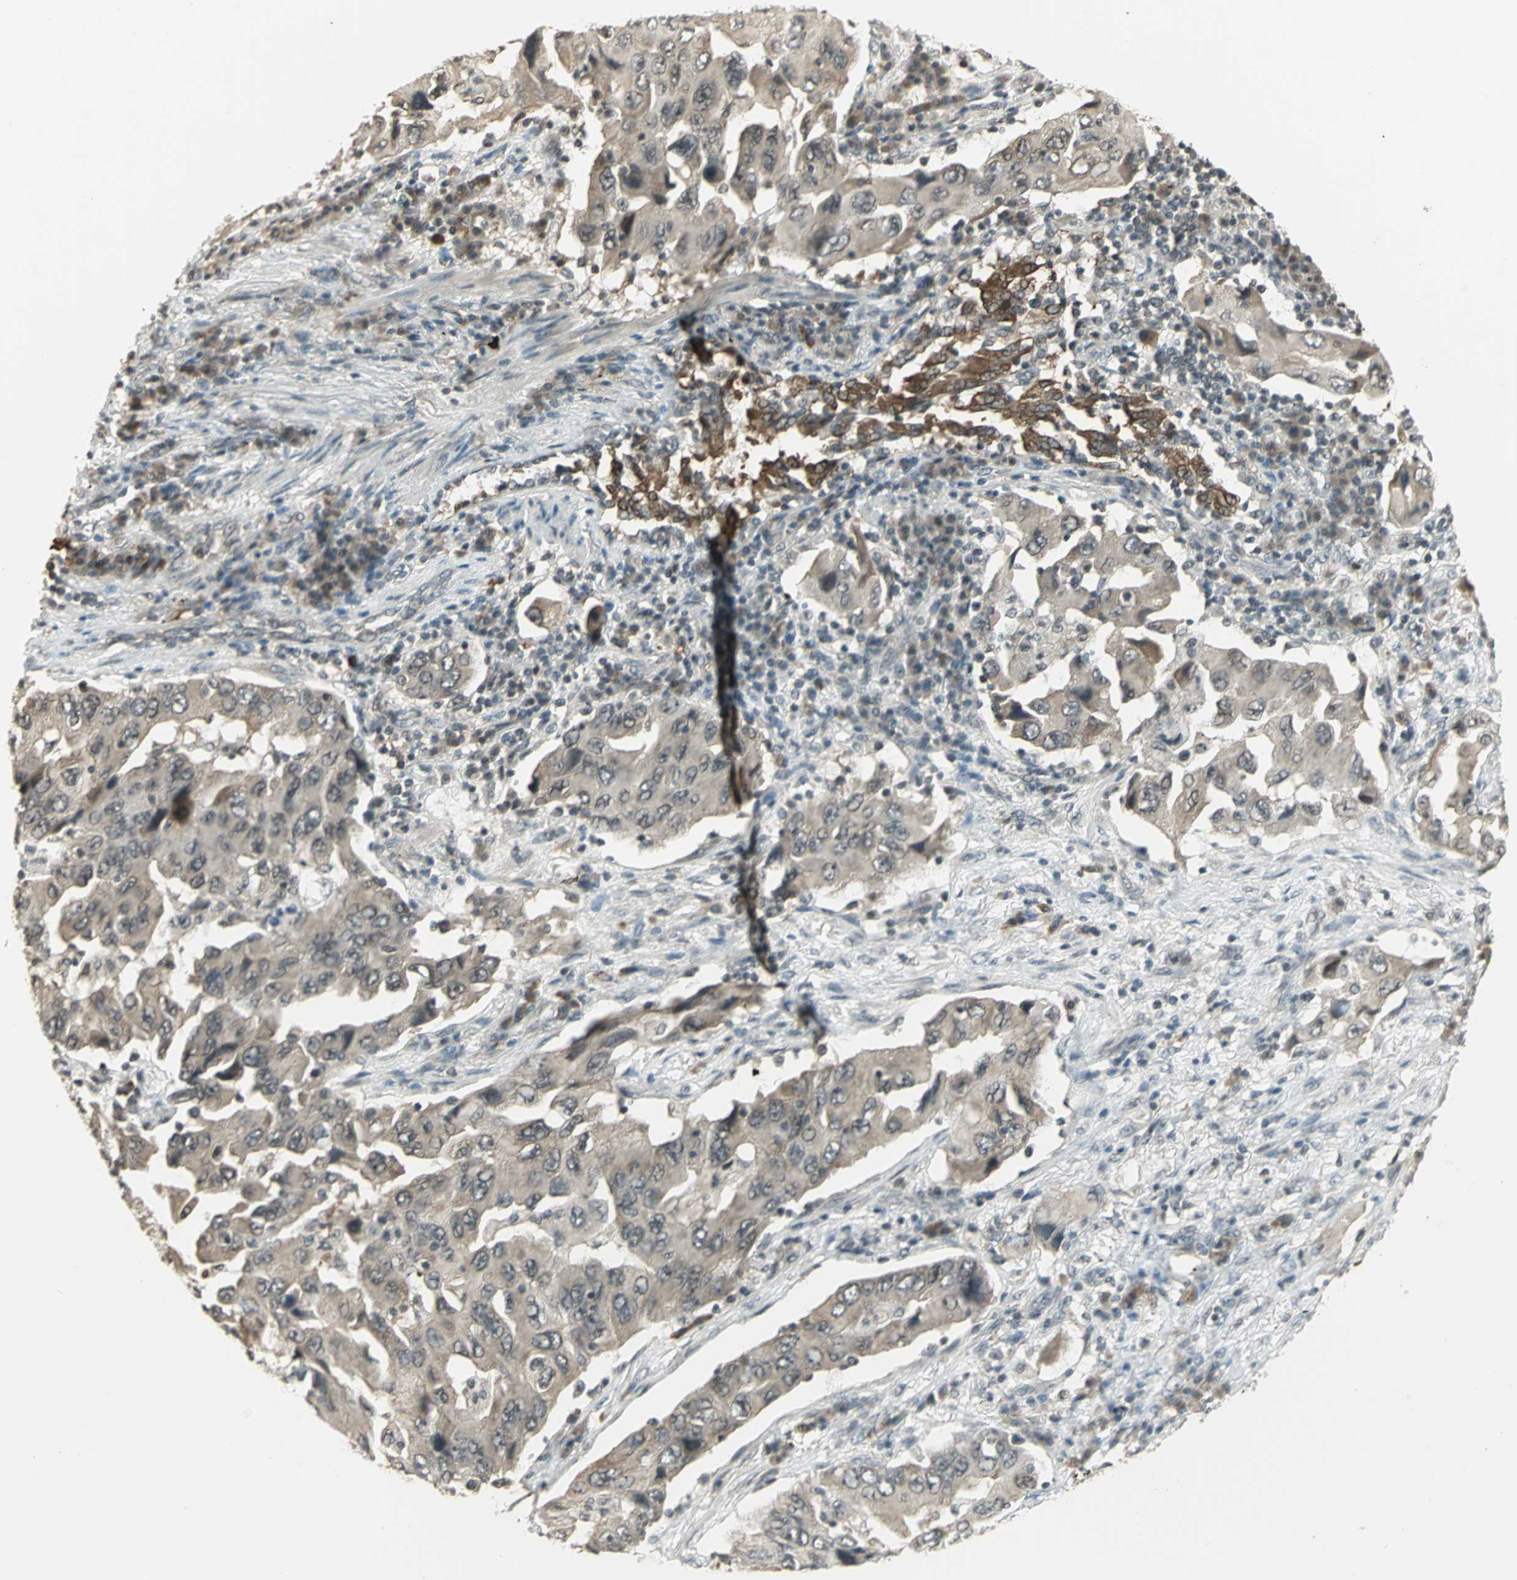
{"staining": {"intensity": "weak", "quantity": ">75%", "location": "cytoplasmic/membranous"}, "tissue": "lung cancer", "cell_type": "Tumor cells", "image_type": "cancer", "snomed": [{"axis": "morphology", "description": "Adenocarcinoma, NOS"}, {"axis": "topography", "description": "Lung"}], "caption": "Weak cytoplasmic/membranous expression is identified in approximately >75% of tumor cells in lung adenocarcinoma.", "gene": "CDC34", "patient": {"sex": "female", "age": 65}}